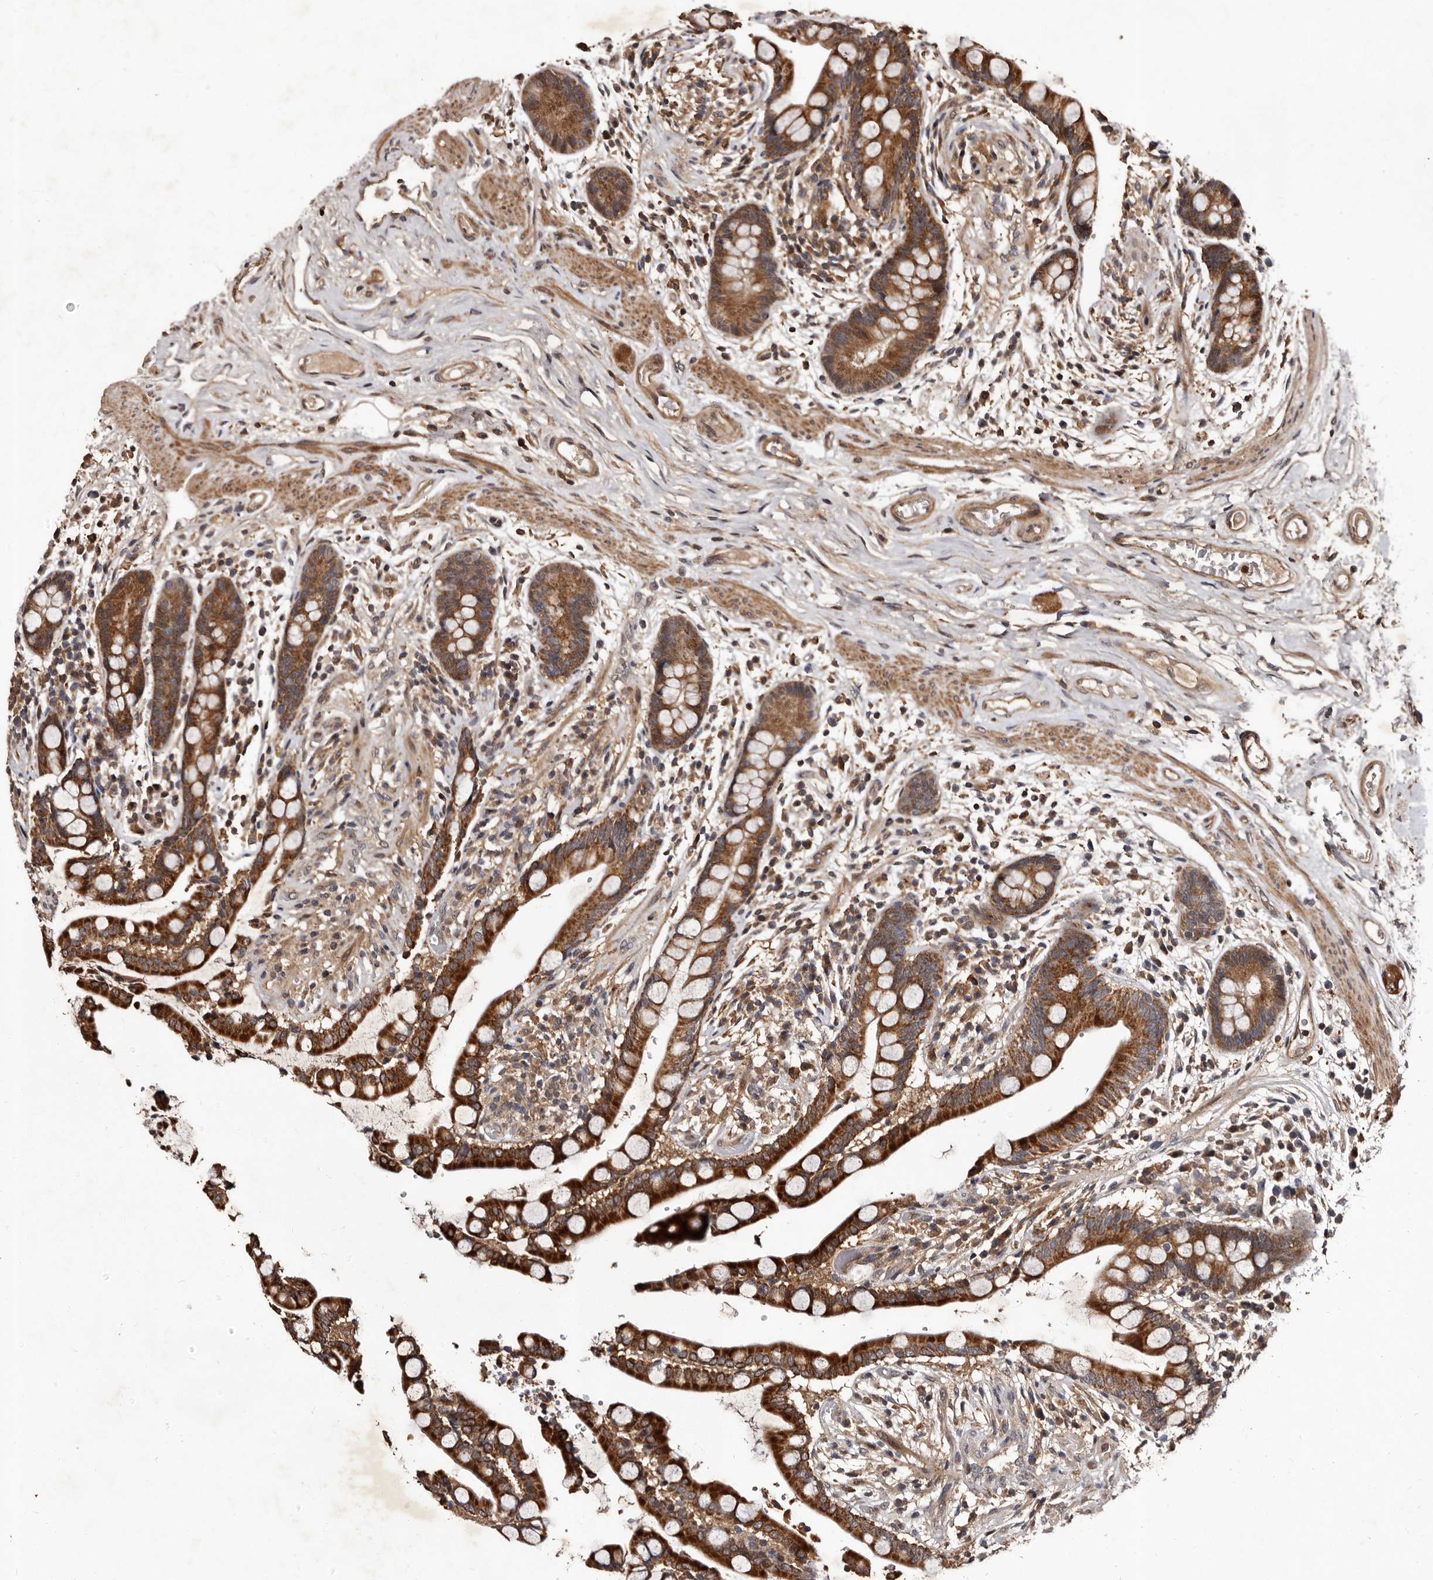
{"staining": {"intensity": "moderate", "quantity": ">75%", "location": "cytoplasmic/membranous"}, "tissue": "colon", "cell_type": "Endothelial cells", "image_type": "normal", "snomed": [{"axis": "morphology", "description": "Normal tissue, NOS"}, {"axis": "topography", "description": "Colon"}], "caption": "Brown immunohistochemical staining in normal human colon demonstrates moderate cytoplasmic/membranous staining in about >75% of endothelial cells.", "gene": "MKRN3", "patient": {"sex": "male", "age": 73}}